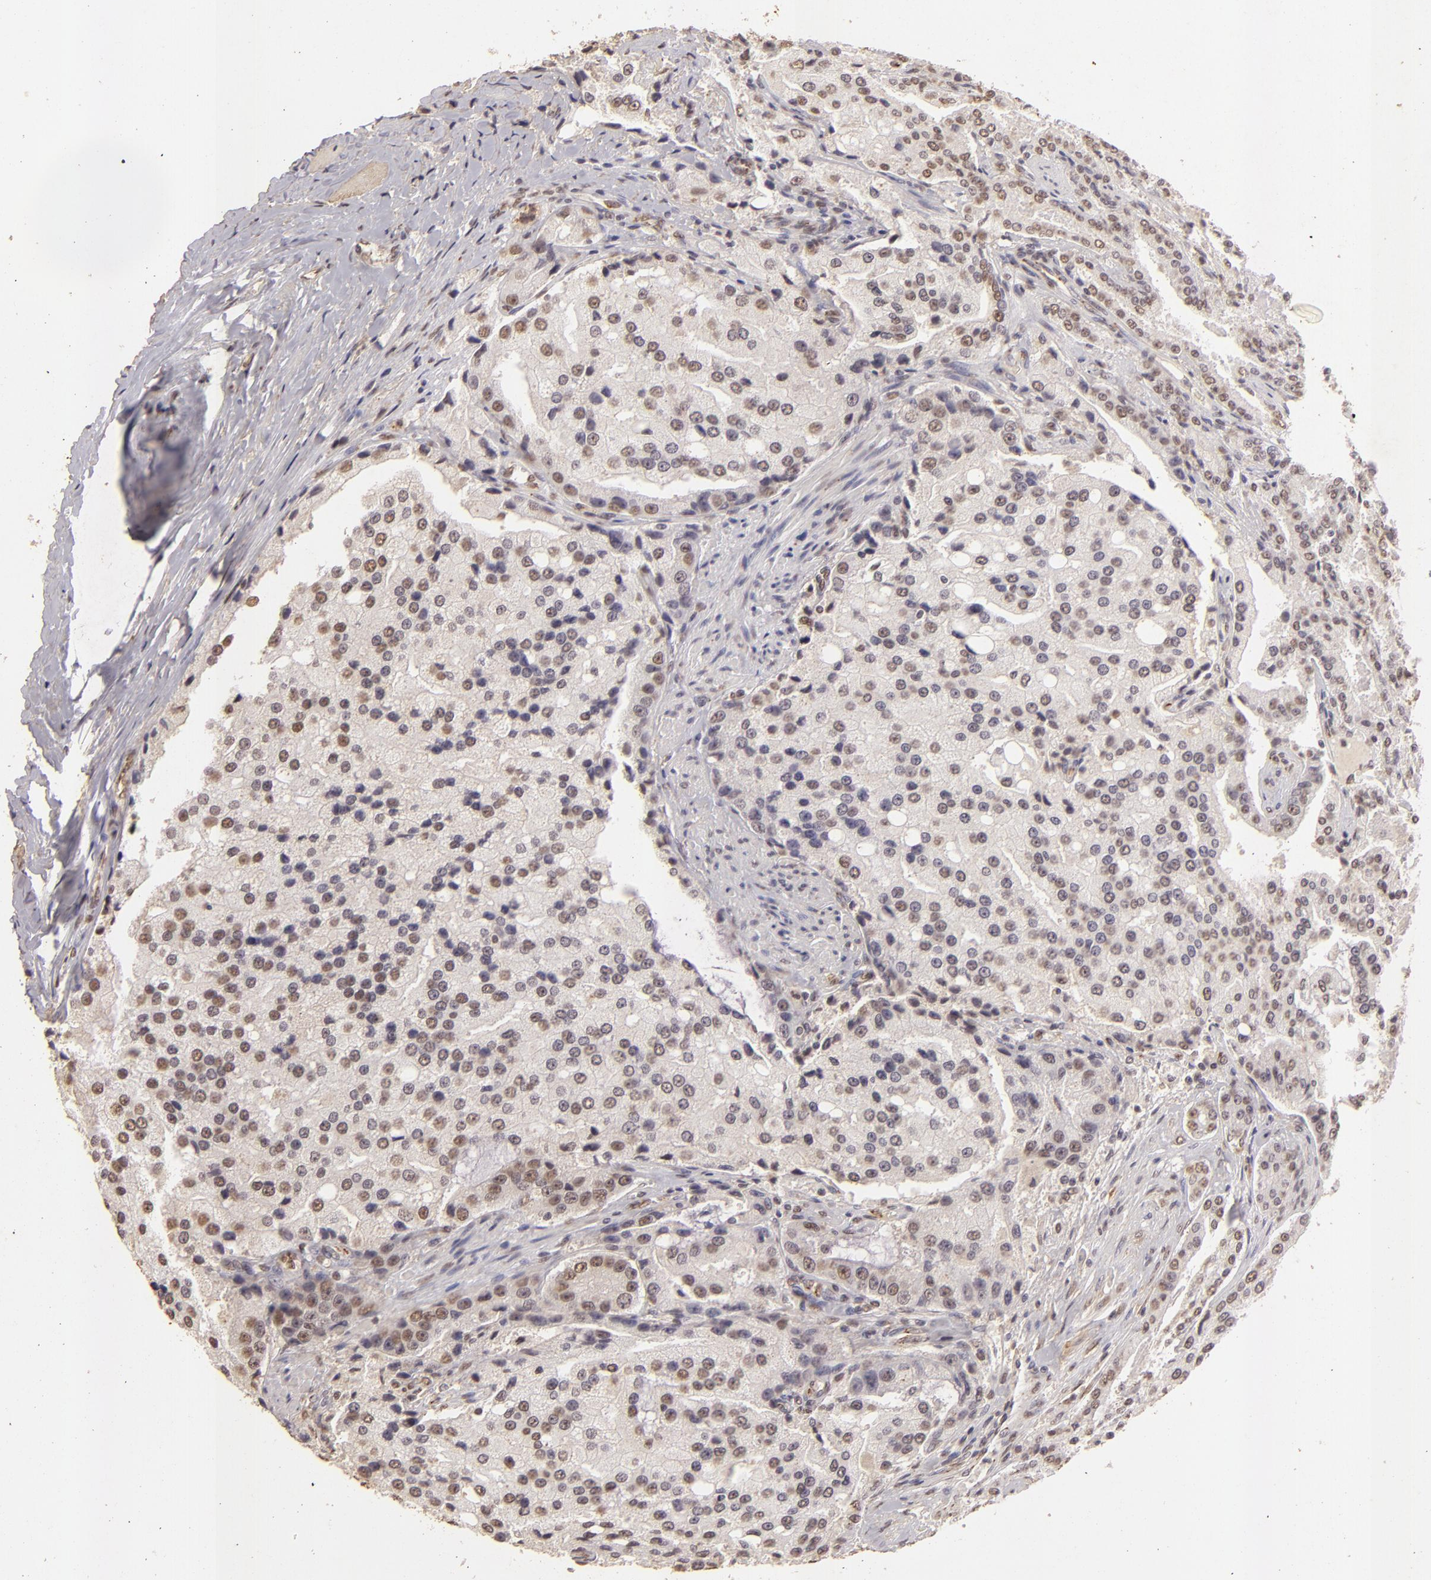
{"staining": {"intensity": "weak", "quantity": "25%-75%", "location": "nuclear"}, "tissue": "prostate cancer", "cell_type": "Tumor cells", "image_type": "cancer", "snomed": [{"axis": "morphology", "description": "Adenocarcinoma, Medium grade"}, {"axis": "topography", "description": "Prostate"}], "caption": "Immunohistochemical staining of prostate cancer shows weak nuclear protein expression in about 25%-75% of tumor cells.", "gene": "CBX3", "patient": {"sex": "male", "age": 72}}